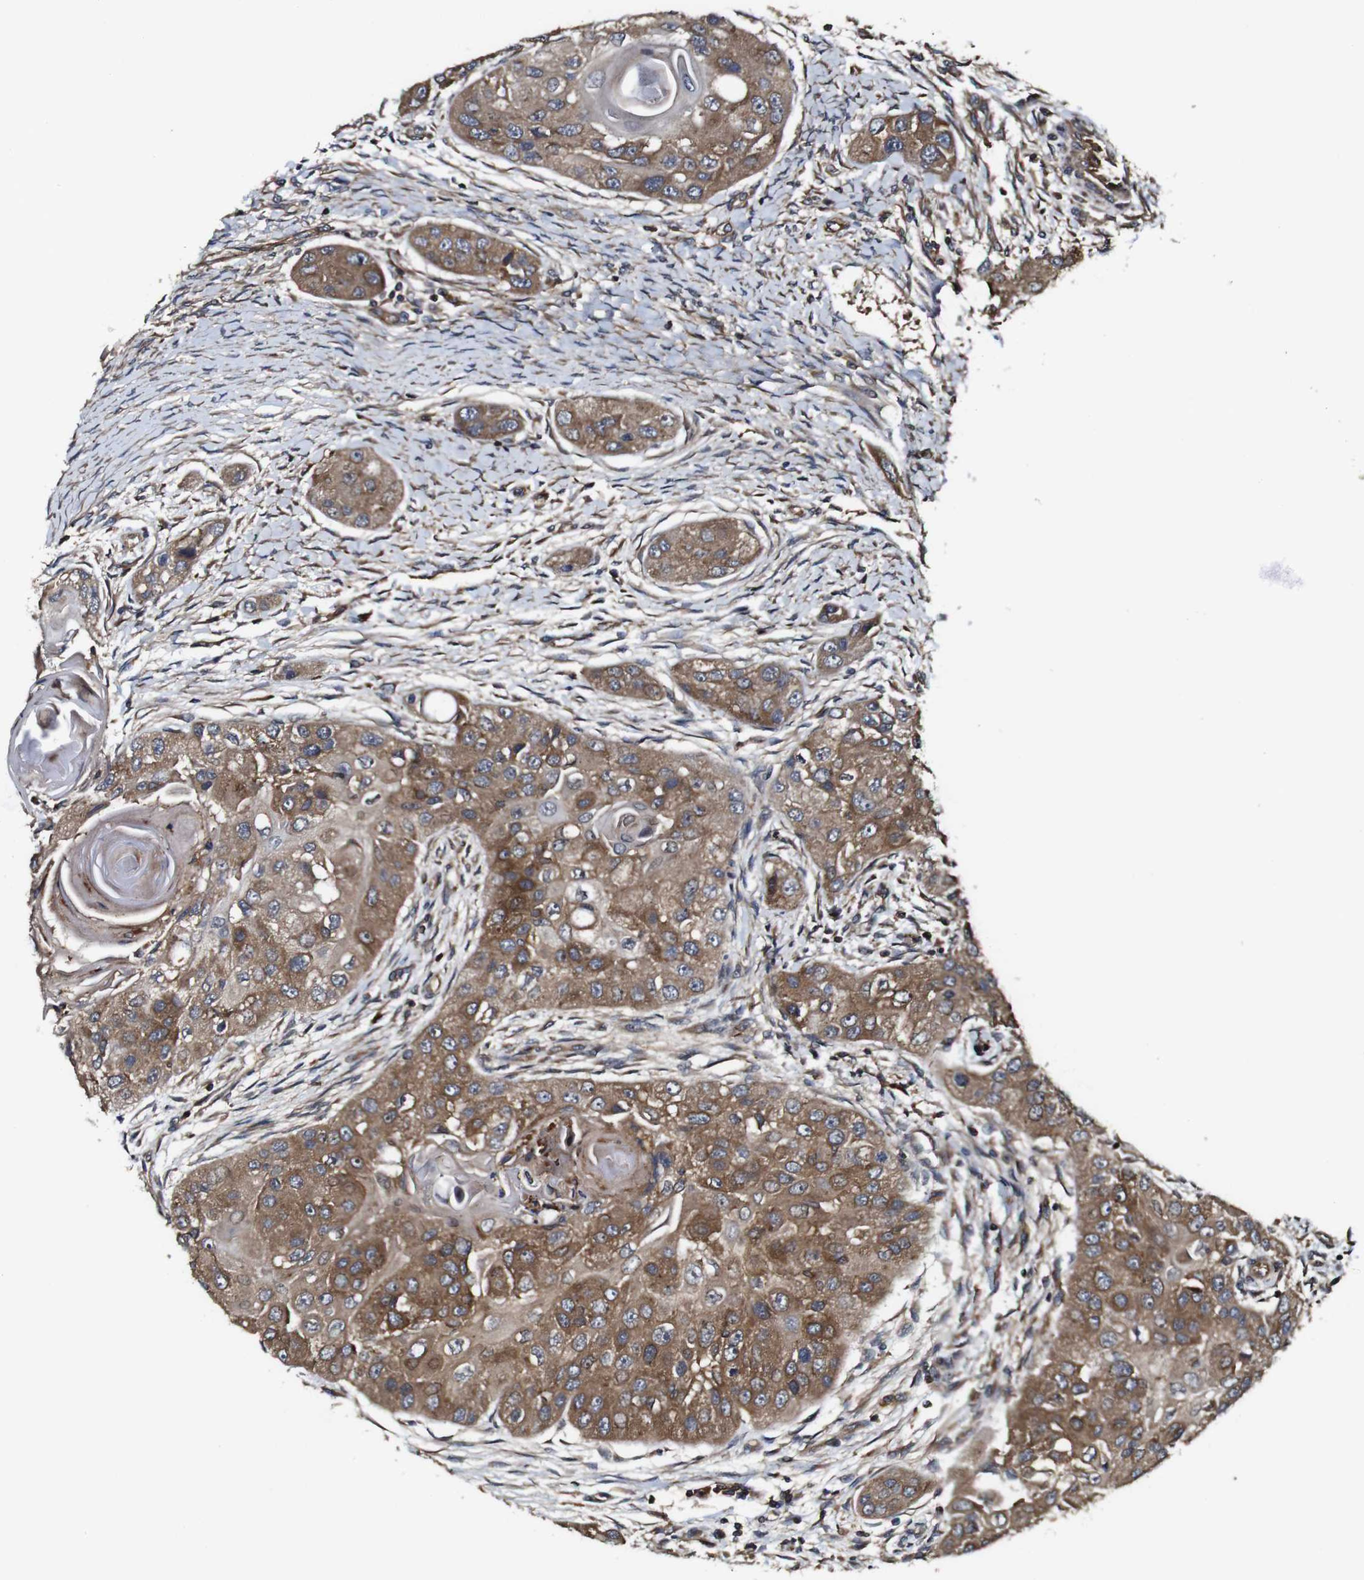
{"staining": {"intensity": "moderate", "quantity": ">75%", "location": "cytoplasmic/membranous"}, "tissue": "head and neck cancer", "cell_type": "Tumor cells", "image_type": "cancer", "snomed": [{"axis": "morphology", "description": "Normal tissue, NOS"}, {"axis": "morphology", "description": "Squamous cell carcinoma, NOS"}, {"axis": "topography", "description": "Skeletal muscle"}, {"axis": "topography", "description": "Head-Neck"}], "caption": "The image reveals immunohistochemical staining of squamous cell carcinoma (head and neck). There is moderate cytoplasmic/membranous expression is identified in approximately >75% of tumor cells.", "gene": "TNIK", "patient": {"sex": "male", "age": 51}}